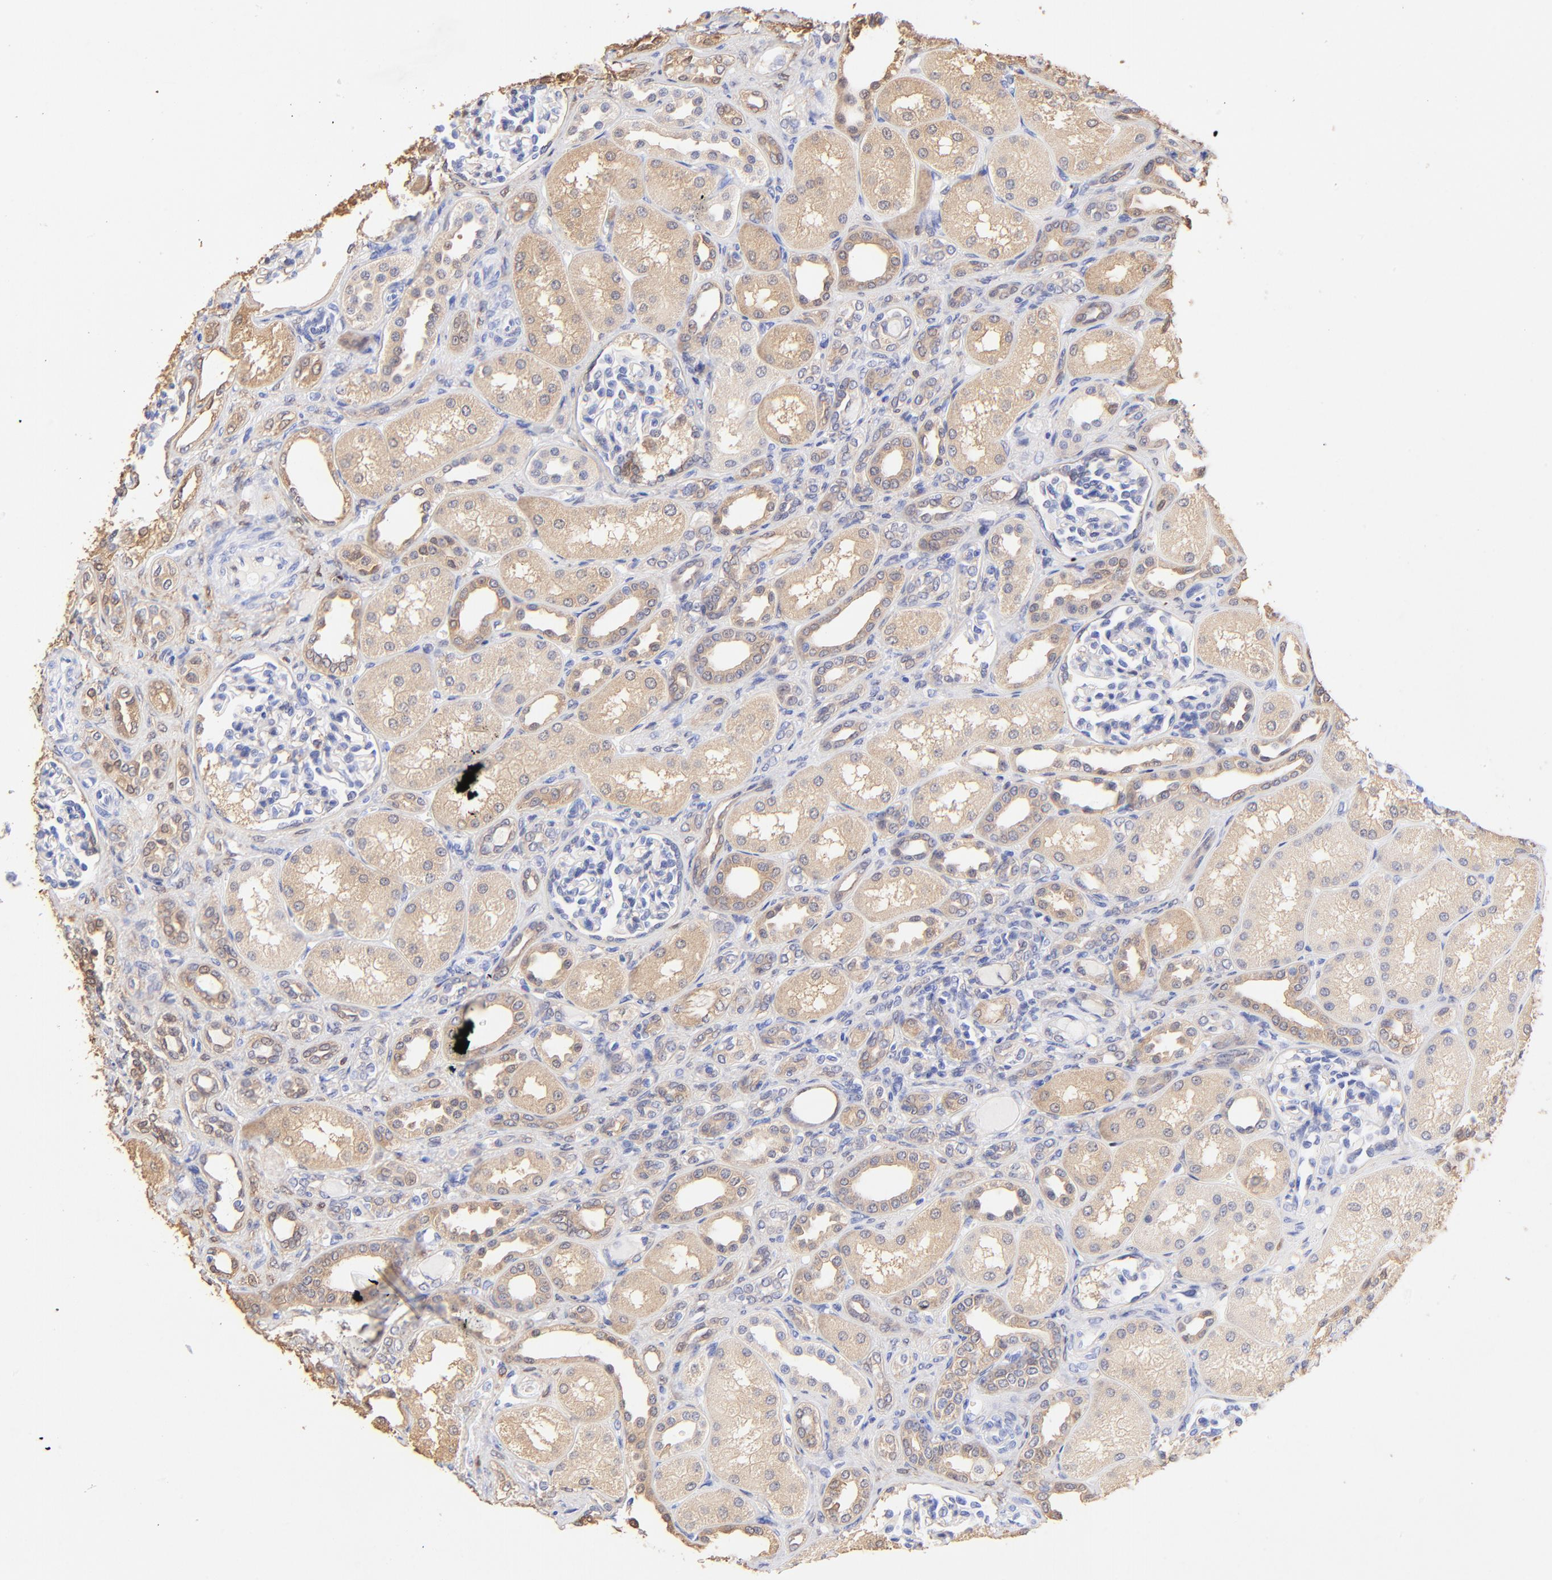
{"staining": {"intensity": "negative", "quantity": "none", "location": "none"}, "tissue": "kidney", "cell_type": "Cells in glomeruli", "image_type": "normal", "snomed": [{"axis": "morphology", "description": "Normal tissue, NOS"}, {"axis": "topography", "description": "Kidney"}], "caption": "Cells in glomeruli are negative for brown protein staining in unremarkable kidney. (DAB (3,3'-diaminobenzidine) immunohistochemistry with hematoxylin counter stain).", "gene": "ALDH1A1", "patient": {"sex": "male", "age": 7}}